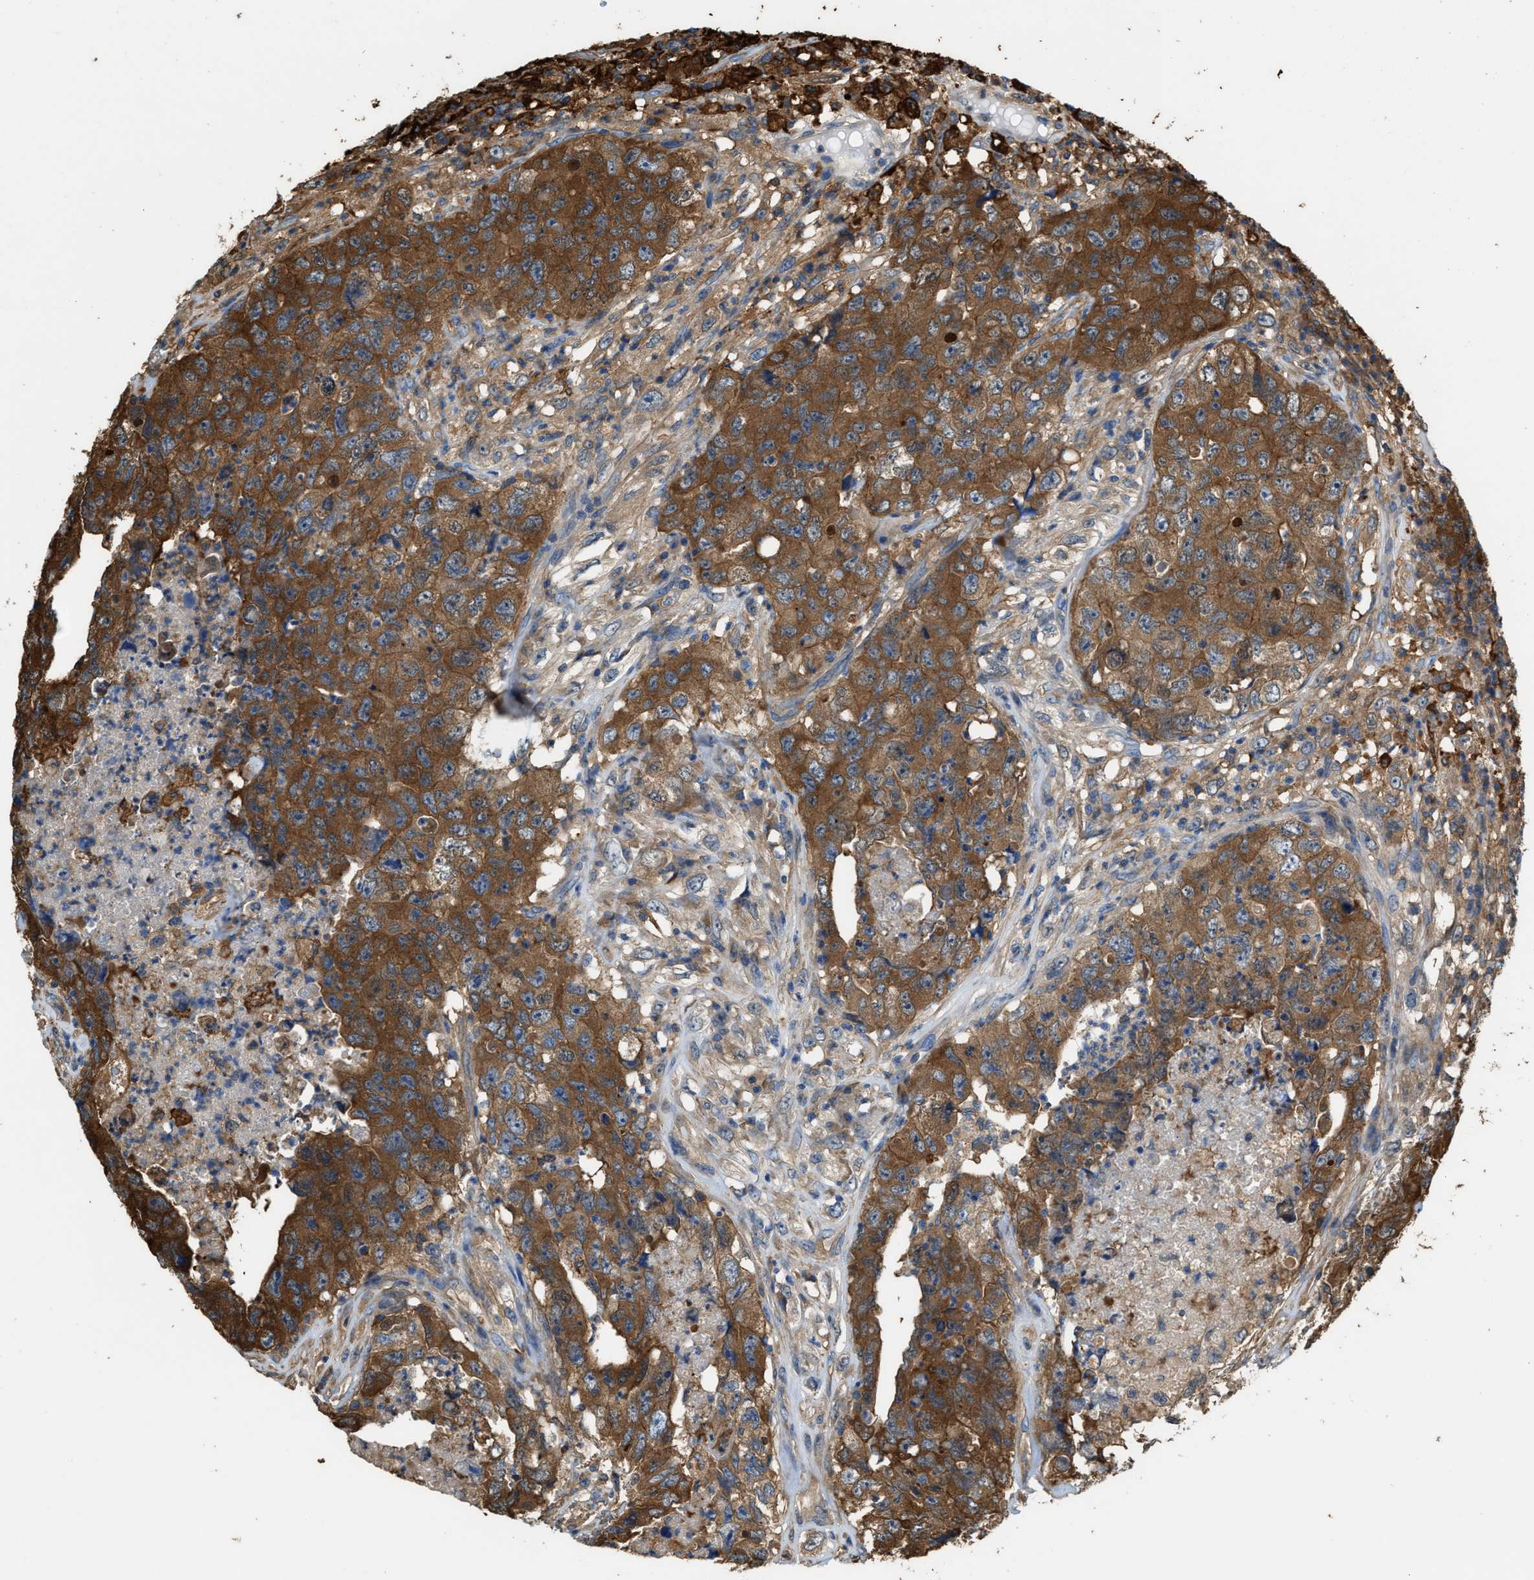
{"staining": {"intensity": "strong", "quantity": ">75%", "location": "cytoplasmic/membranous"}, "tissue": "testis cancer", "cell_type": "Tumor cells", "image_type": "cancer", "snomed": [{"axis": "morphology", "description": "Carcinoma, Embryonal, NOS"}, {"axis": "topography", "description": "Testis"}], "caption": "Immunohistochemistry of embryonal carcinoma (testis) exhibits high levels of strong cytoplasmic/membranous staining in approximately >75% of tumor cells.", "gene": "ATIC", "patient": {"sex": "male", "age": 32}}